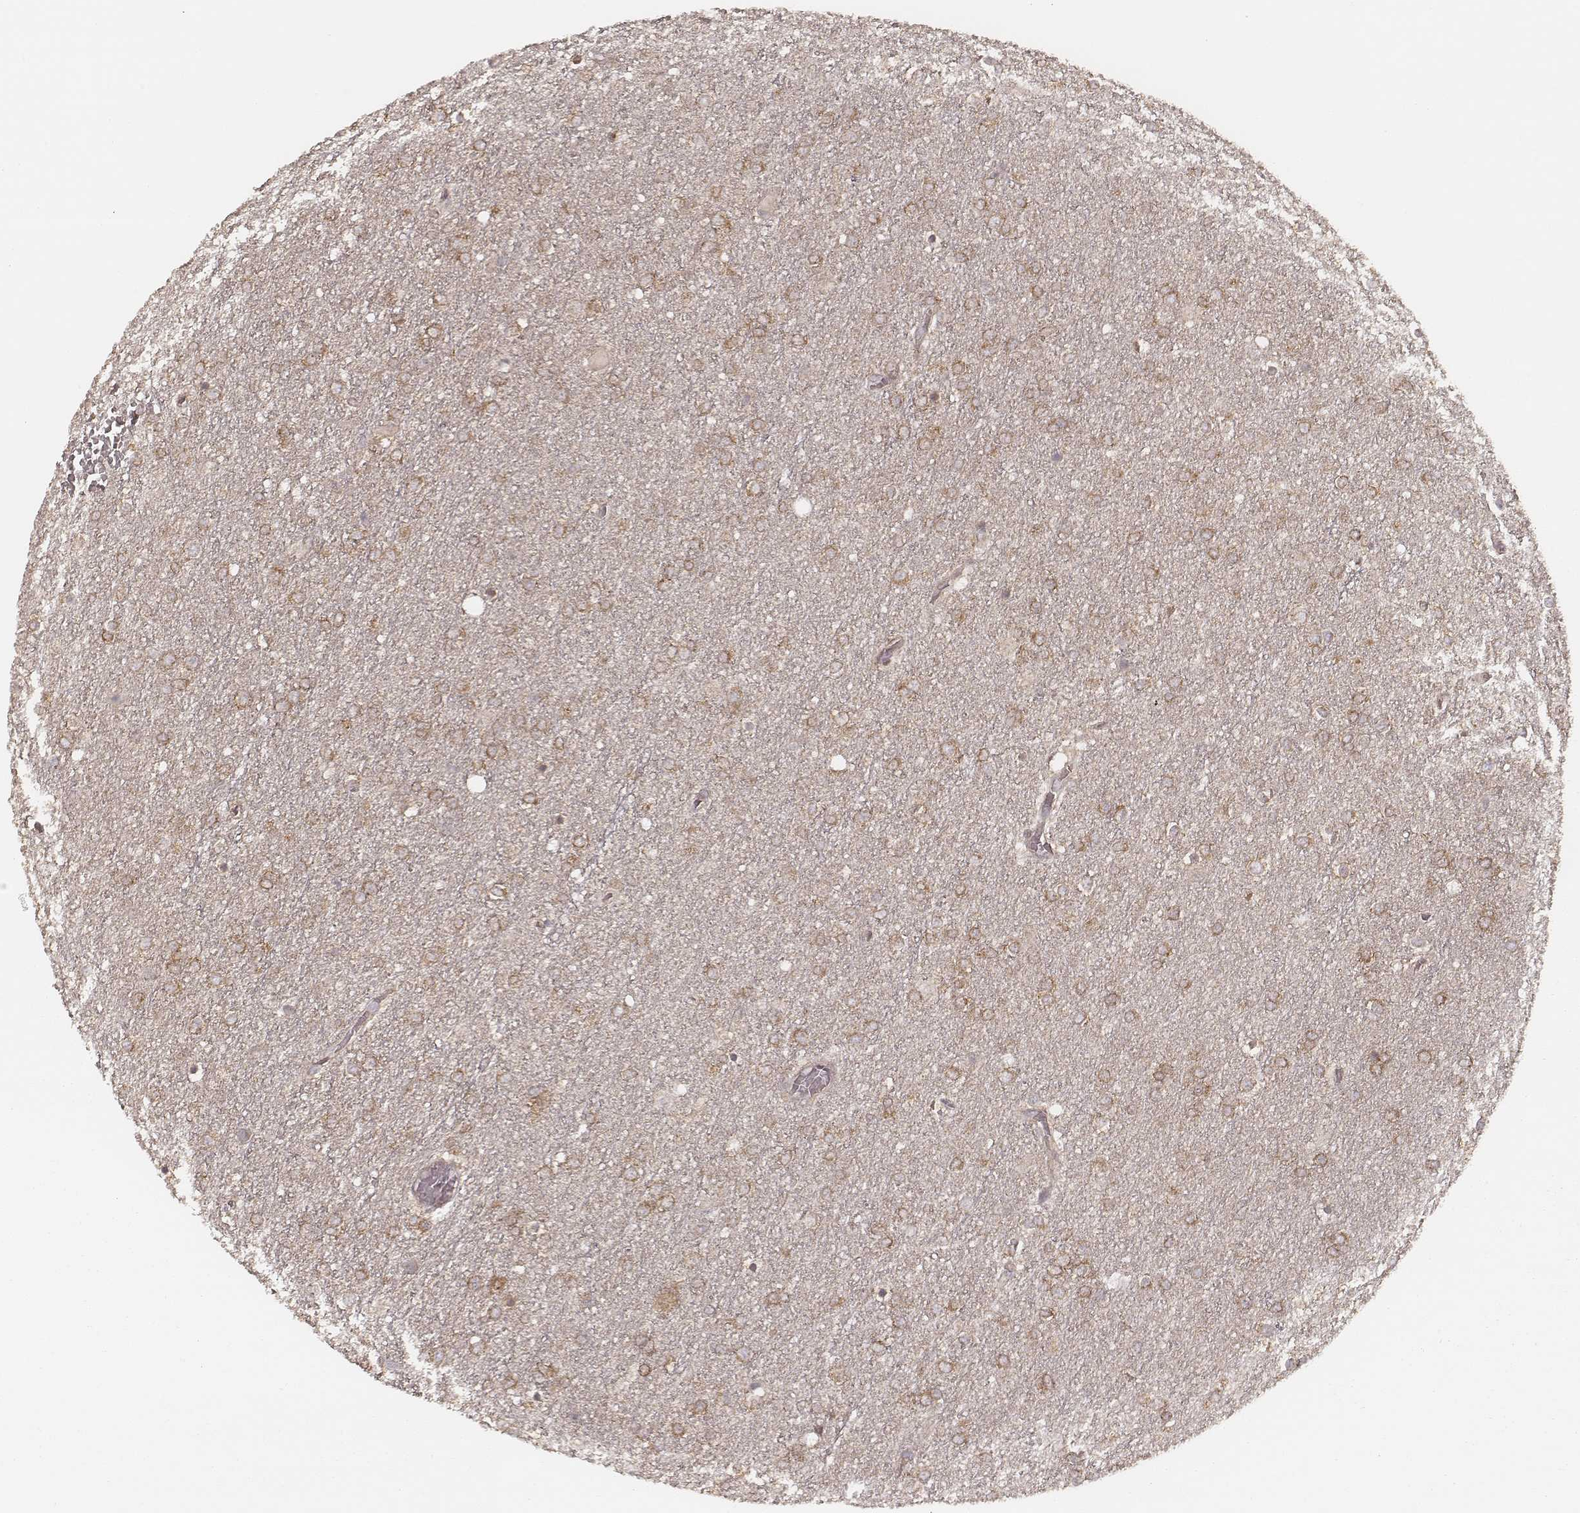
{"staining": {"intensity": "moderate", "quantity": ">75%", "location": "cytoplasmic/membranous"}, "tissue": "glioma", "cell_type": "Tumor cells", "image_type": "cancer", "snomed": [{"axis": "morphology", "description": "Glioma, malignant, High grade"}, {"axis": "topography", "description": "Brain"}], "caption": "High-grade glioma (malignant) was stained to show a protein in brown. There is medium levels of moderate cytoplasmic/membranous staining in approximately >75% of tumor cells.", "gene": "CARS1", "patient": {"sex": "female", "age": 61}}